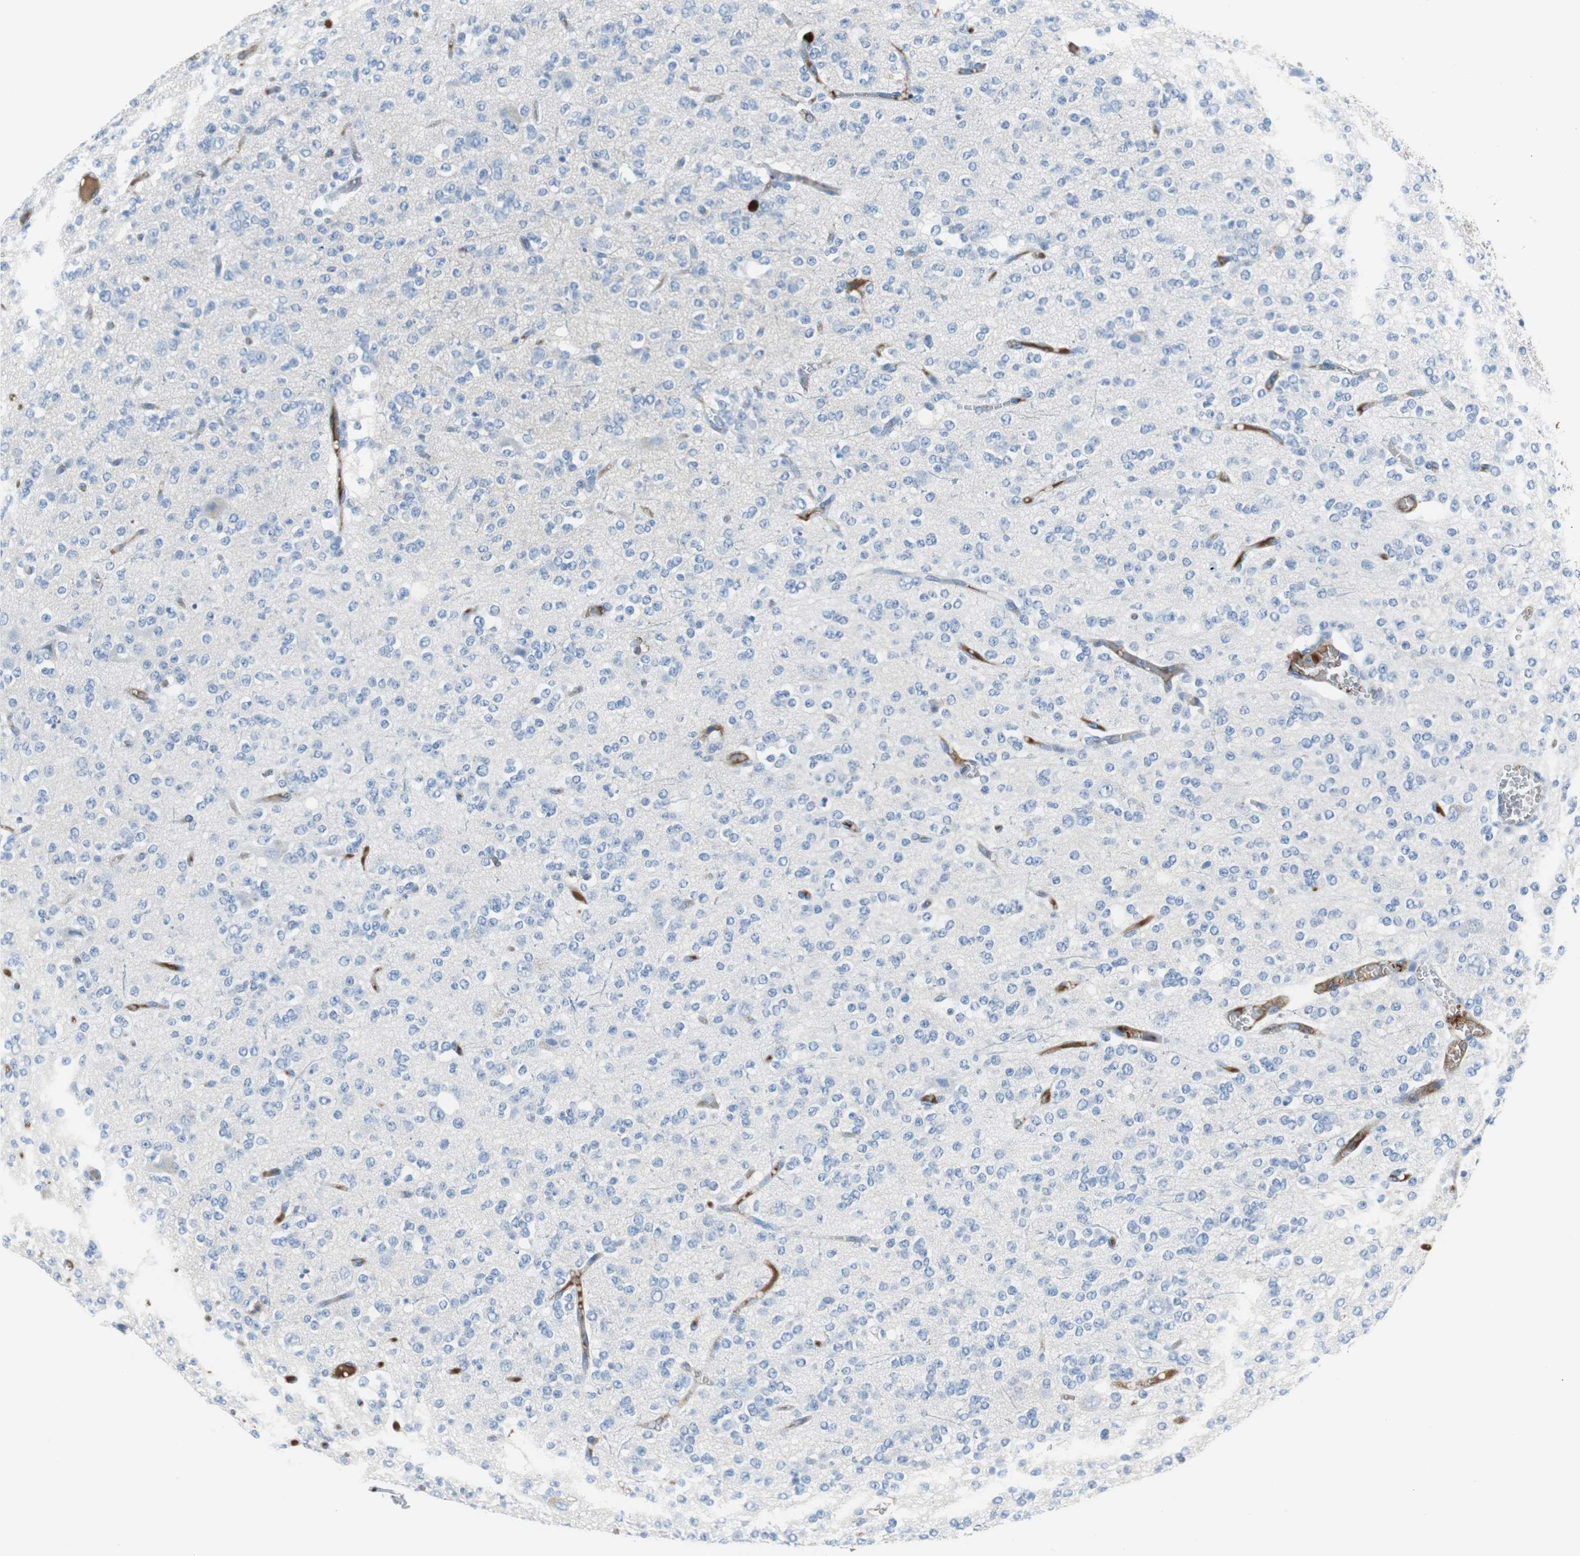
{"staining": {"intensity": "negative", "quantity": "none", "location": "none"}, "tissue": "glioma", "cell_type": "Tumor cells", "image_type": "cancer", "snomed": [{"axis": "morphology", "description": "Glioma, malignant, Low grade"}, {"axis": "topography", "description": "Brain"}], "caption": "Immunohistochemistry image of human malignant glioma (low-grade) stained for a protein (brown), which reveals no positivity in tumor cells.", "gene": "APCS", "patient": {"sex": "male", "age": 38}}